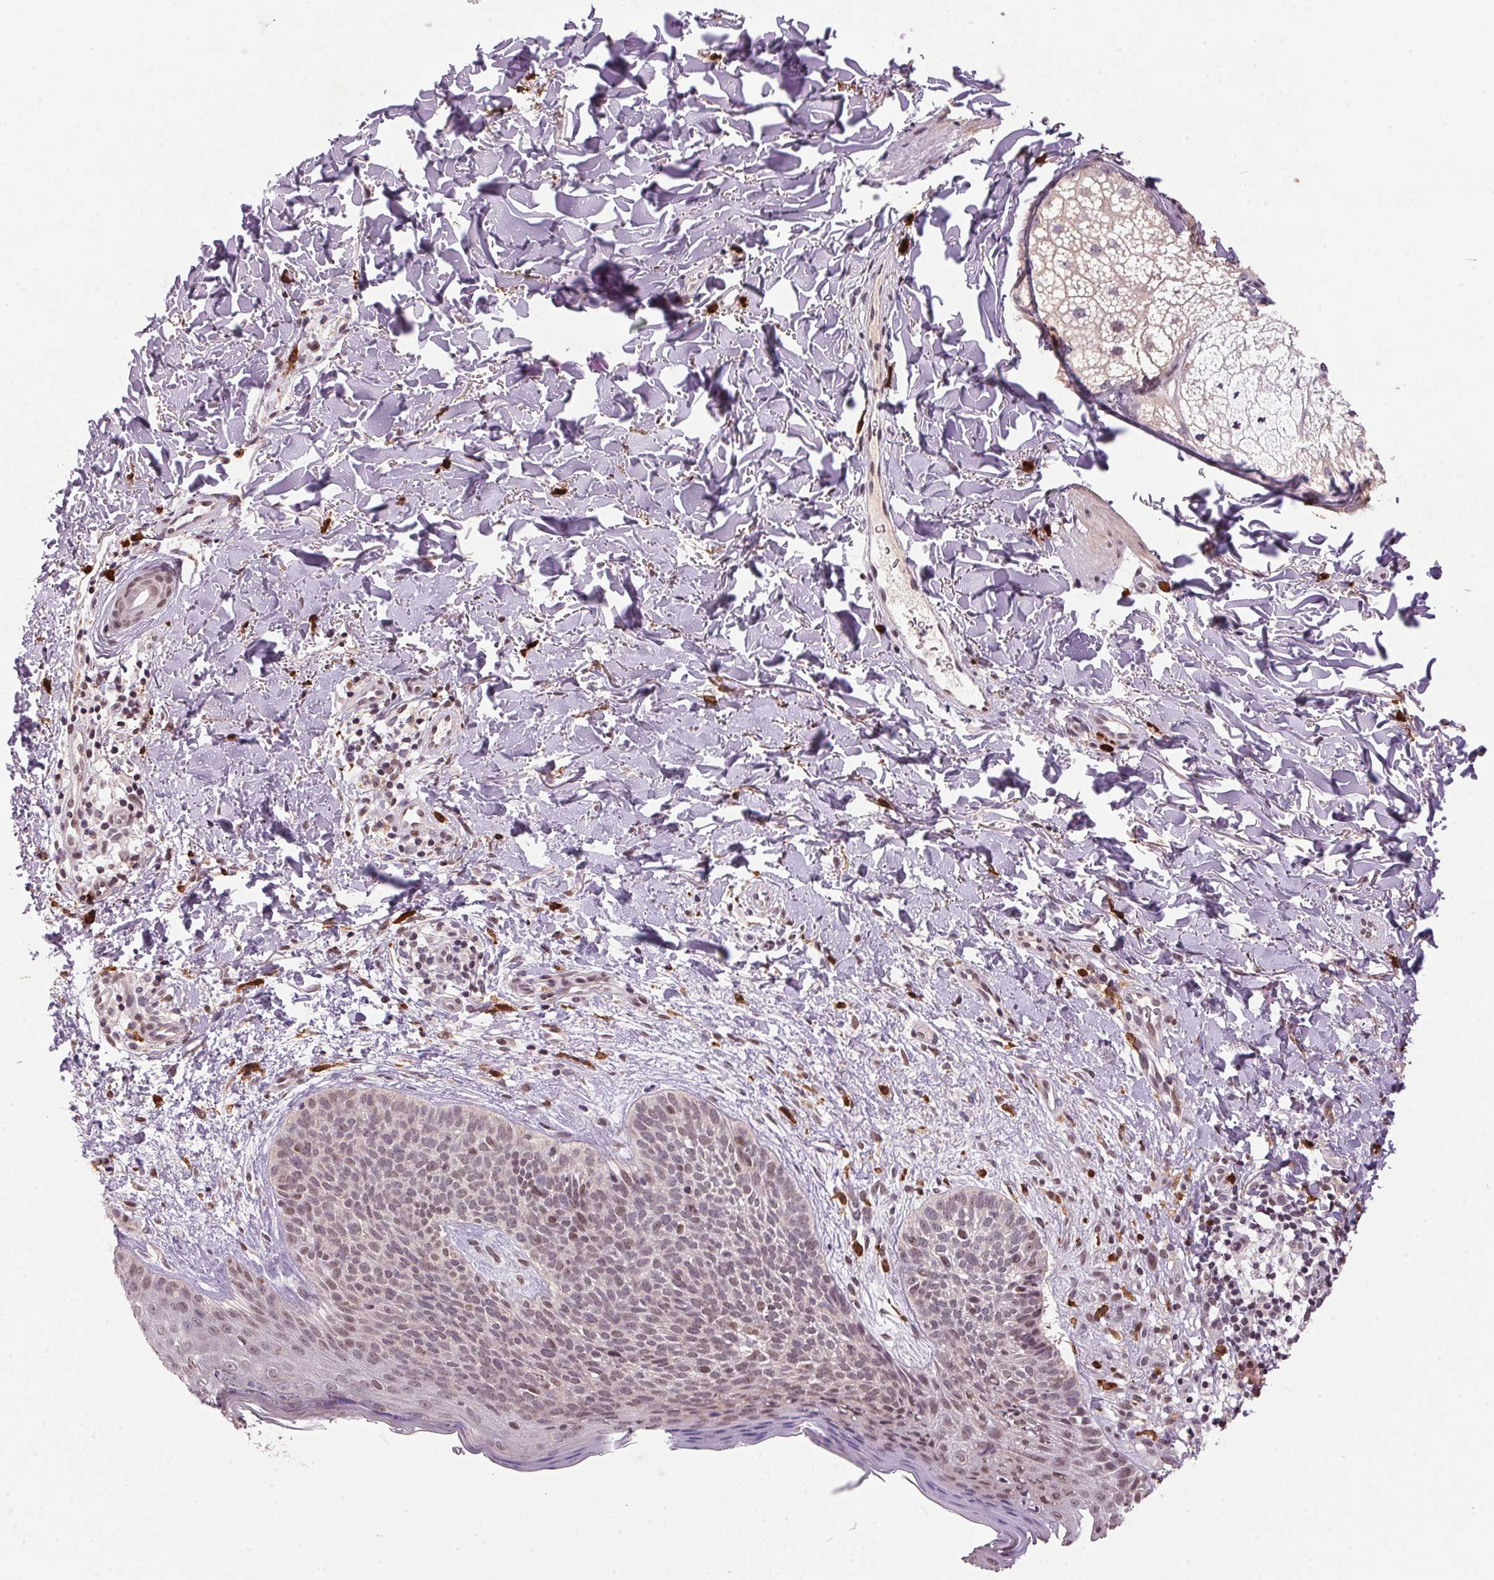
{"staining": {"intensity": "weak", "quantity": "25%-75%", "location": "nuclear"}, "tissue": "skin cancer", "cell_type": "Tumor cells", "image_type": "cancer", "snomed": [{"axis": "morphology", "description": "Basal cell carcinoma"}, {"axis": "topography", "description": "Skin"}], "caption": "Brown immunohistochemical staining in human skin cancer reveals weak nuclear expression in approximately 25%-75% of tumor cells.", "gene": "ZBTB4", "patient": {"sex": "male", "age": 57}}